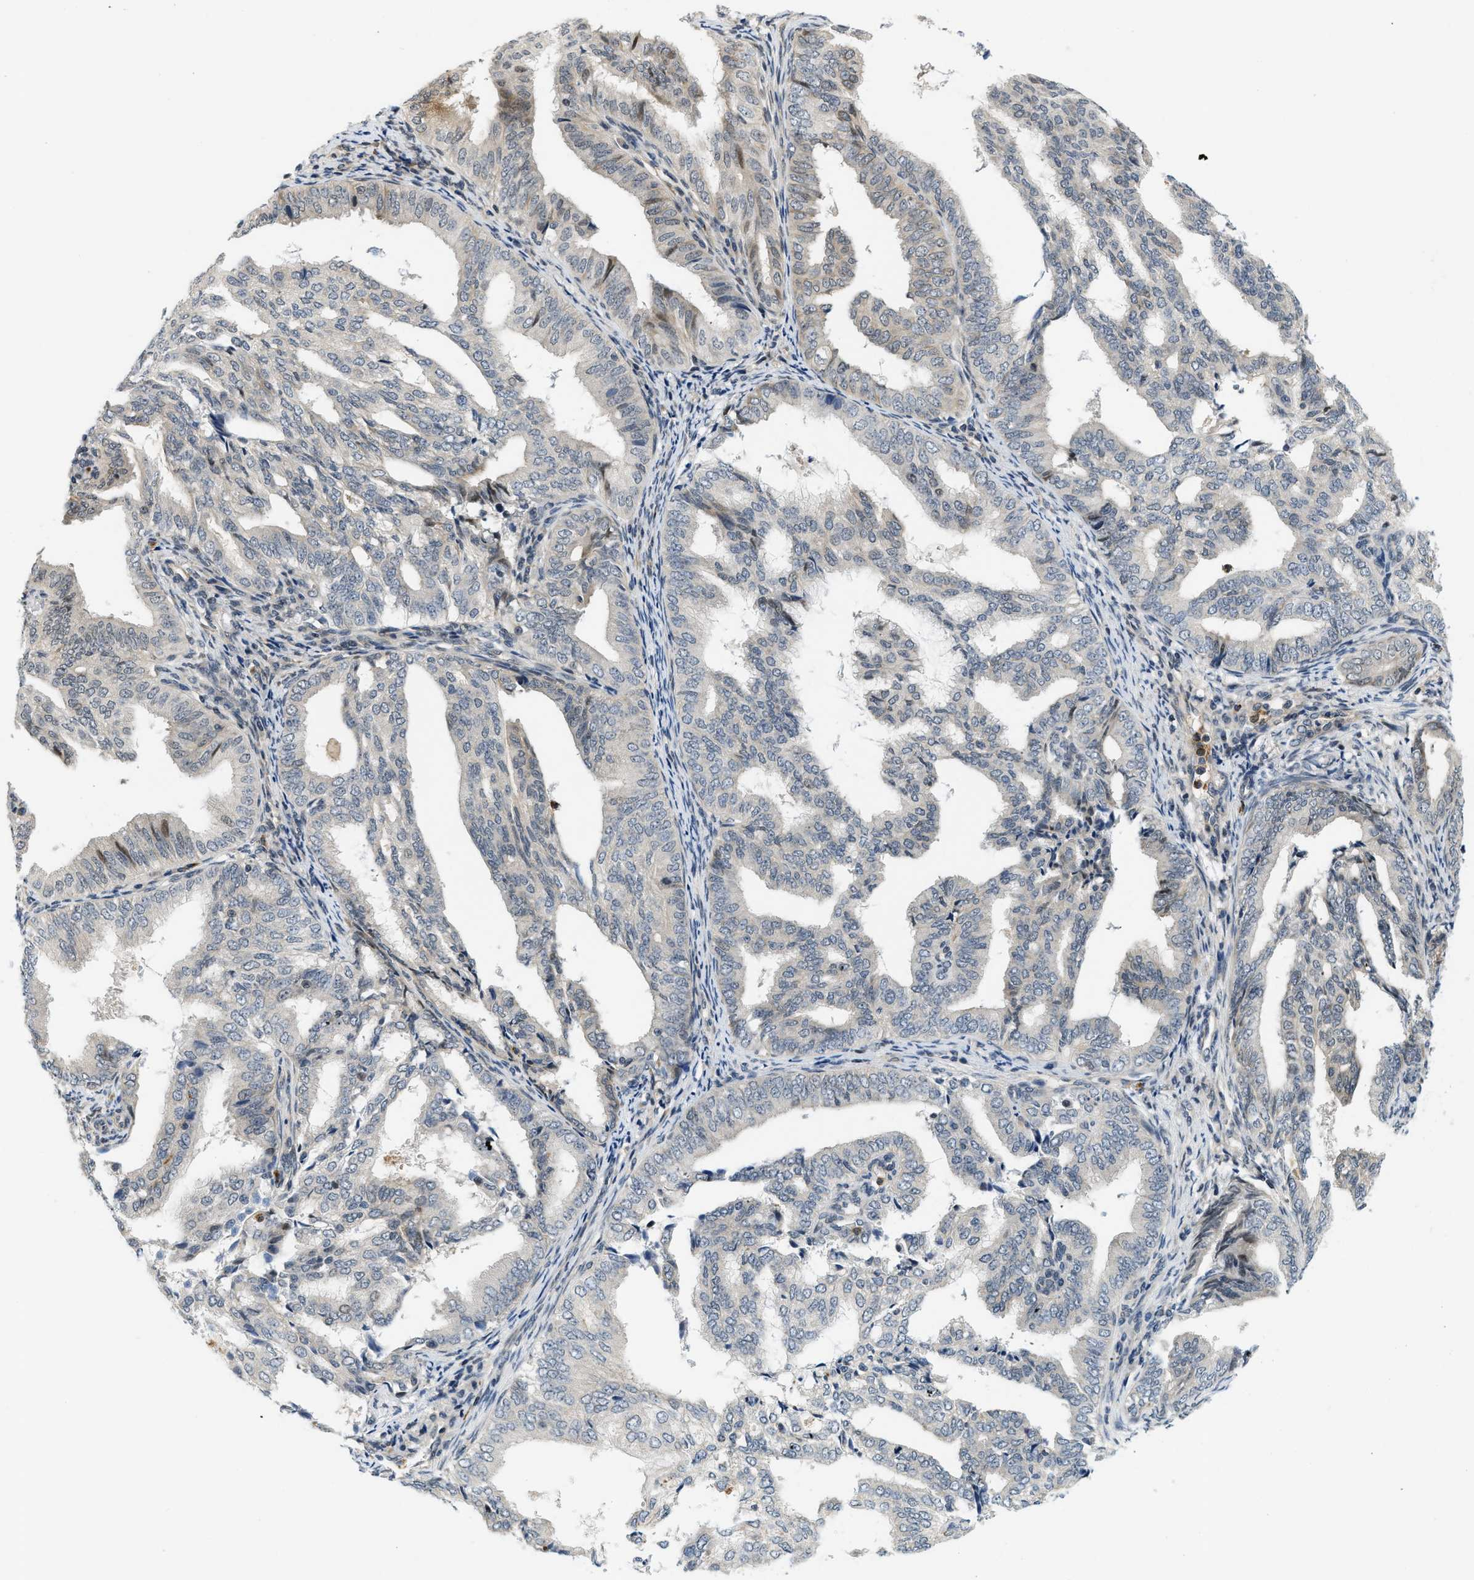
{"staining": {"intensity": "weak", "quantity": "<25%", "location": "cytoplasmic/membranous"}, "tissue": "endometrial cancer", "cell_type": "Tumor cells", "image_type": "cancer", "snomed": [{"axis": "morphology", "description": "Adenocarcinoma, NOS"}, {"axis": "topography", "description": "Endometrium"}], "caption": "DAB (3,3'-diaminobenzidine) immunohistochemical staining of endometrial cancer (adenocarcinoma) shows no significant positivity in tumor cells. Brightfield microscopy of IHC stained with DAB (brown) and hematoxylin (blue), captured at high magnification.", "gene": "KMT2A", "patient": {"sex": "female", "age": 58}}